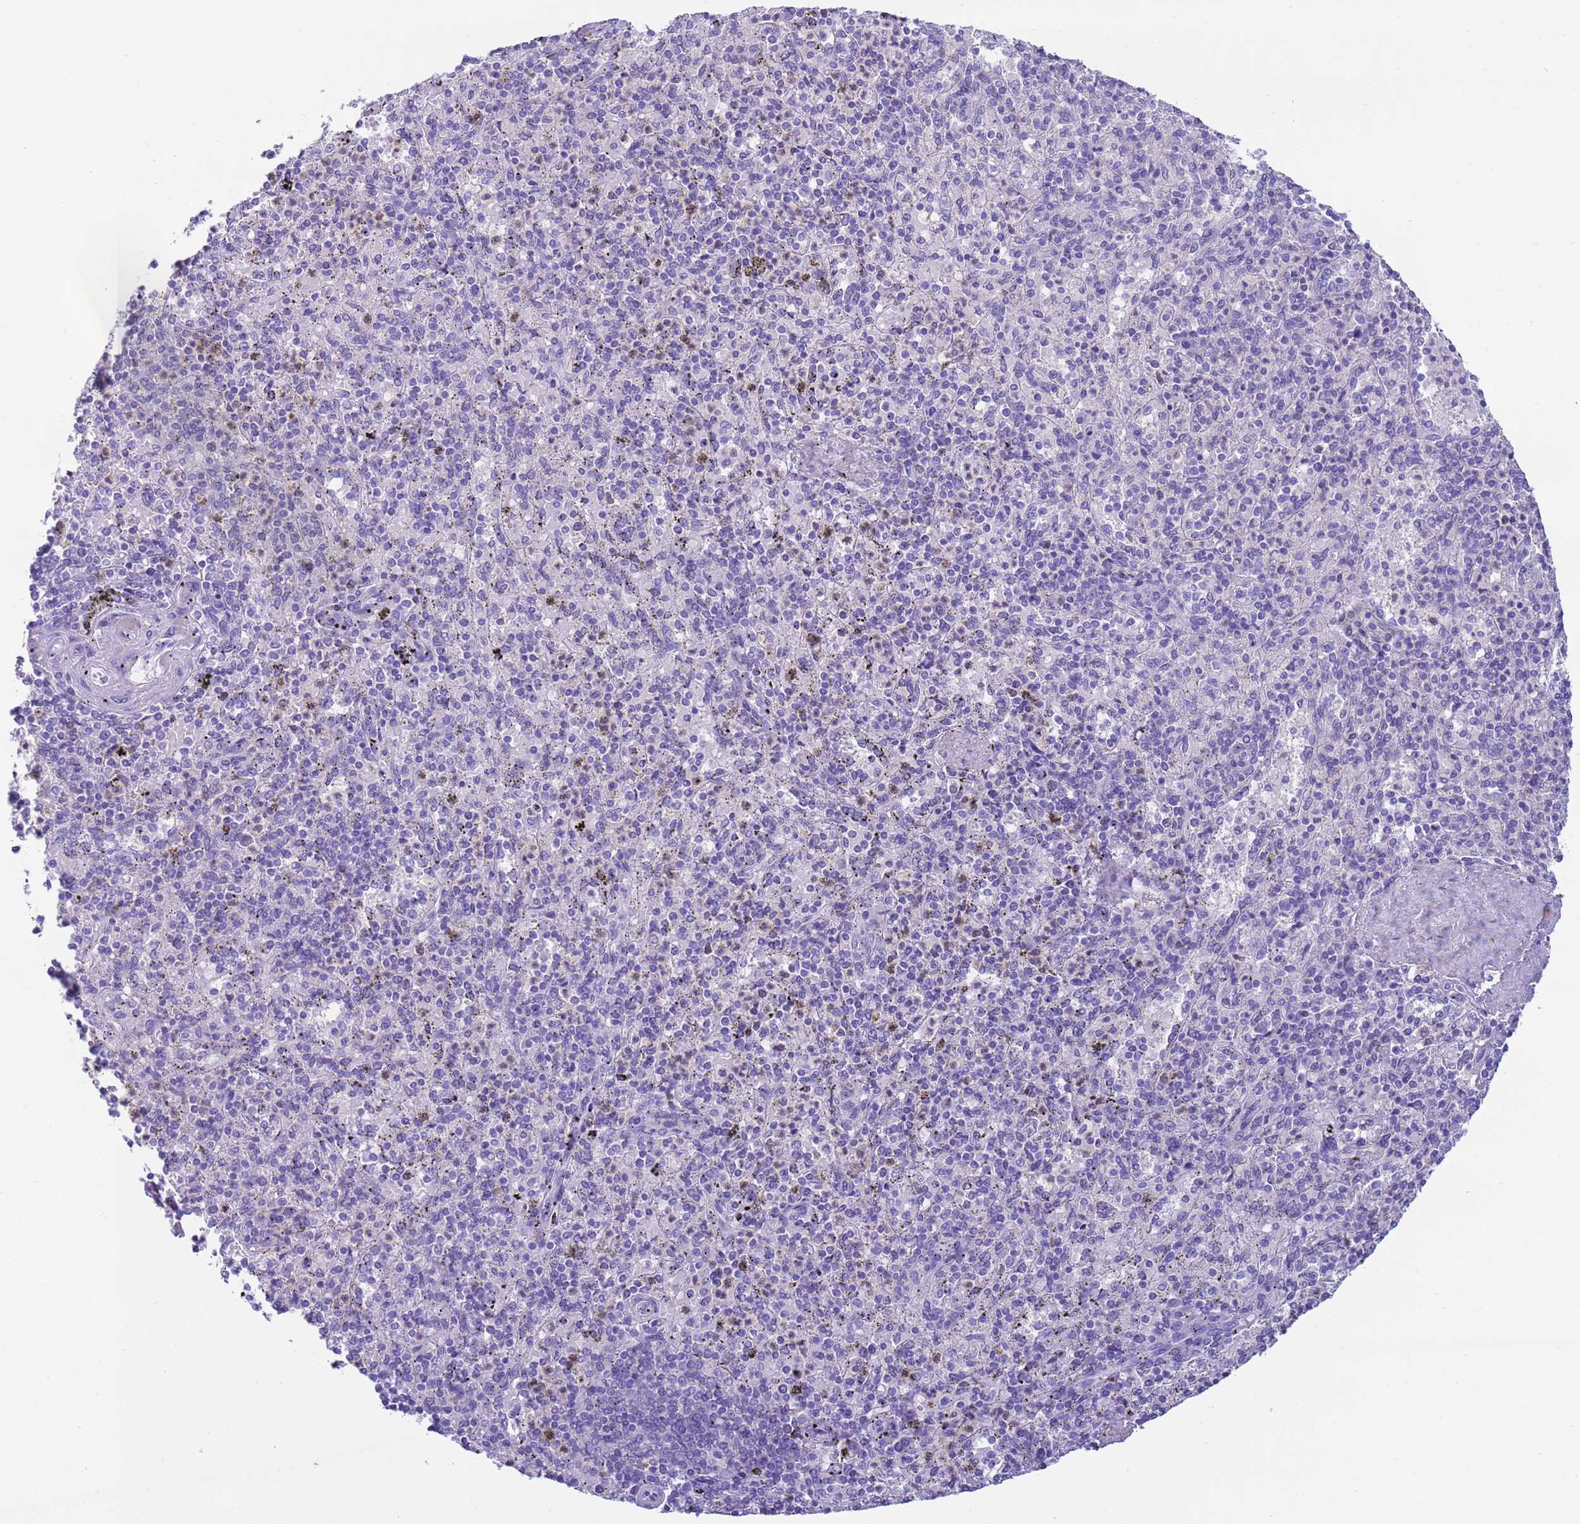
{"staining": {"intensity": "negative", "quantity": "none", "location": "none"}, "tissue": "spleen", "cell_type": "Cells in red pulp", "image_type": "normal", "snomed": [{"axis": "morphology", "description": "Normal tissue, NOS"}, {"axis": "topography", "description": "Spleen"}], "caption": "High power microscopy photomicrograph of an IHC photomicrograph of unremarkable spleen, revealing no significant expression in cells in red pulp. (Stains: DAB (3,3'-diaminobenzidine) immunohistochemistry (IHC) with hematoxylin counter stain, Microscopy: brightfield microscopy at high magnification).", "gene": "USP38", "patient": {"sex": "male", "age": 82}}